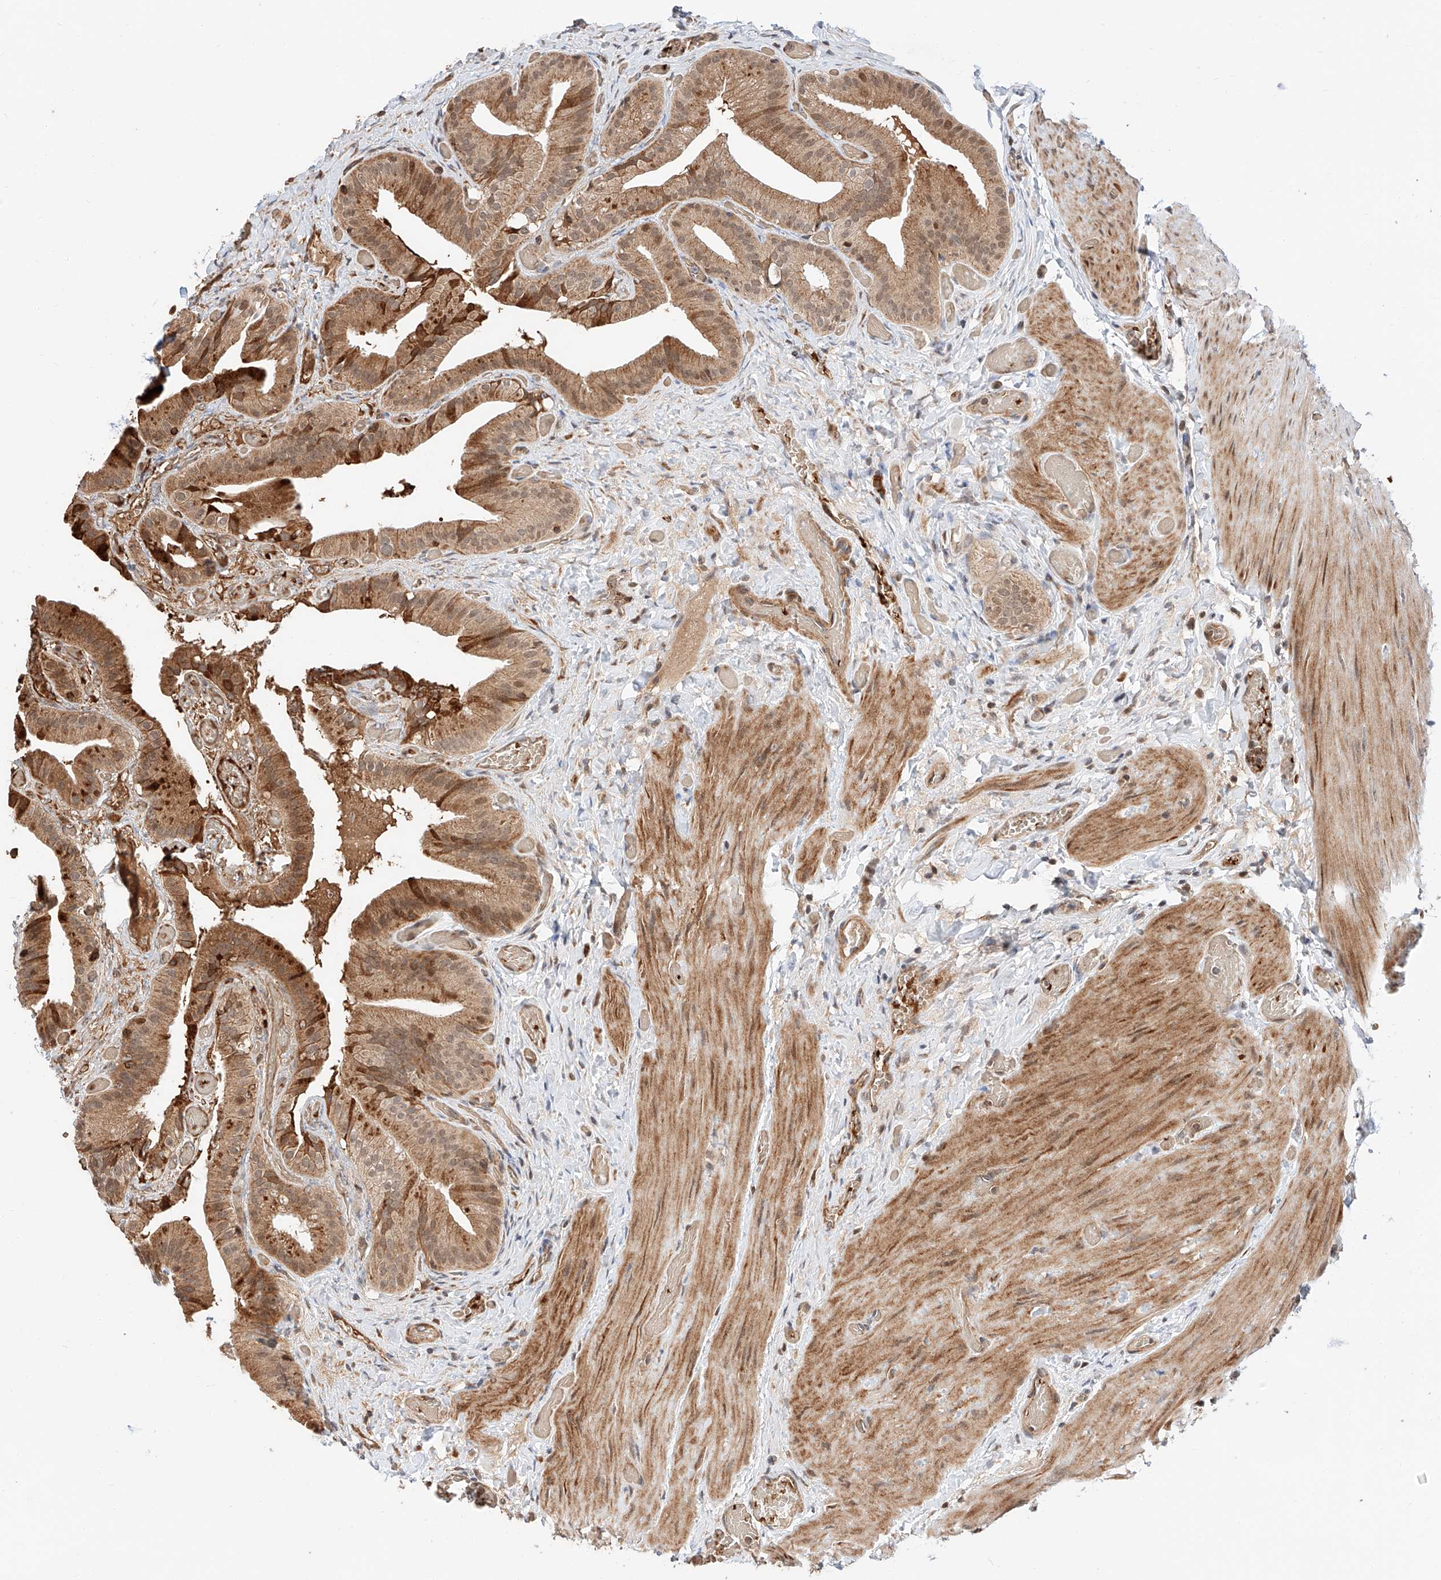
{"staining": {"intensity": "moderate", "quantity": ">75%", "location": "cytoplasmic/membranous,nuclear"}, "tissue": "gallbladder", "cell_type": "Glandular cells", "image_type": "normal", "snomed": [{"axis": "morphology", "description": "Normal tissue, NOS"}, {"axis": "topography", "description": "Gallbladder"}], "caption": "Protein analysis of benign gallbladder reveals moderate cytoplasmic/membranous,nuclear positivity in approximately >75% of glandular cells.", "gene": "THTPA", "patient": {"sex": "female", "age": 64}}